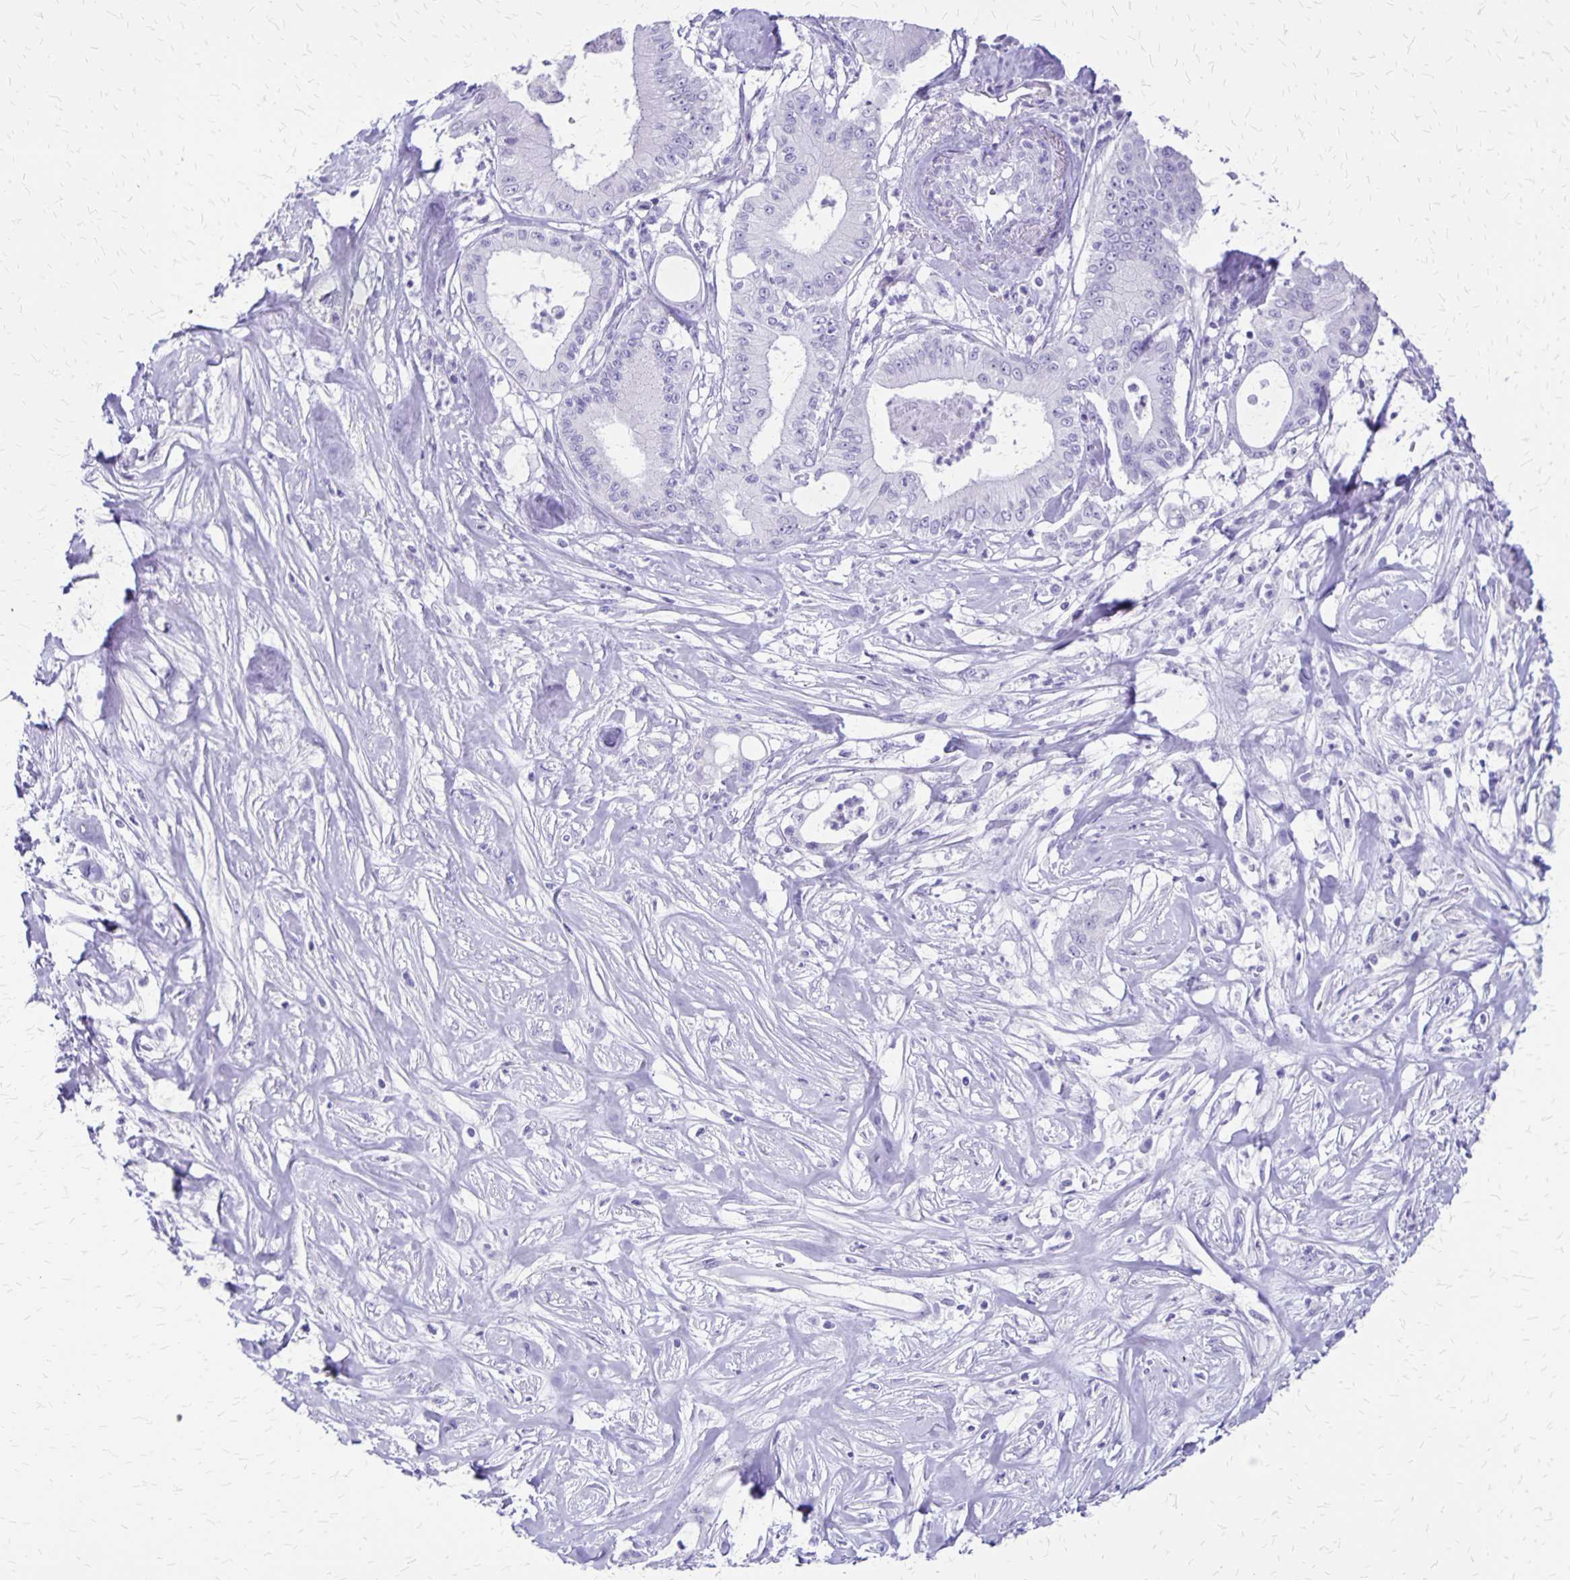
{"staining": {"intensity": "negative", "quantity": "none", "location": "none"}, "tissue": "pancreatic cancer", "cell_type": "Tumor cells", "image_type": "cancer", "snomed": [{"axis": "morphology", "description": "Adenocarcinoma, NOS"}, {"axis": "topography", "description": "Pancreas"}], "caption": "This is a histopathology image of immunohistochemistry staining of pancreatic cancer, which shows no expression in tumor cells.", "gene": "SLC13A2", "patient": {"sex": "male", "age": 71}}